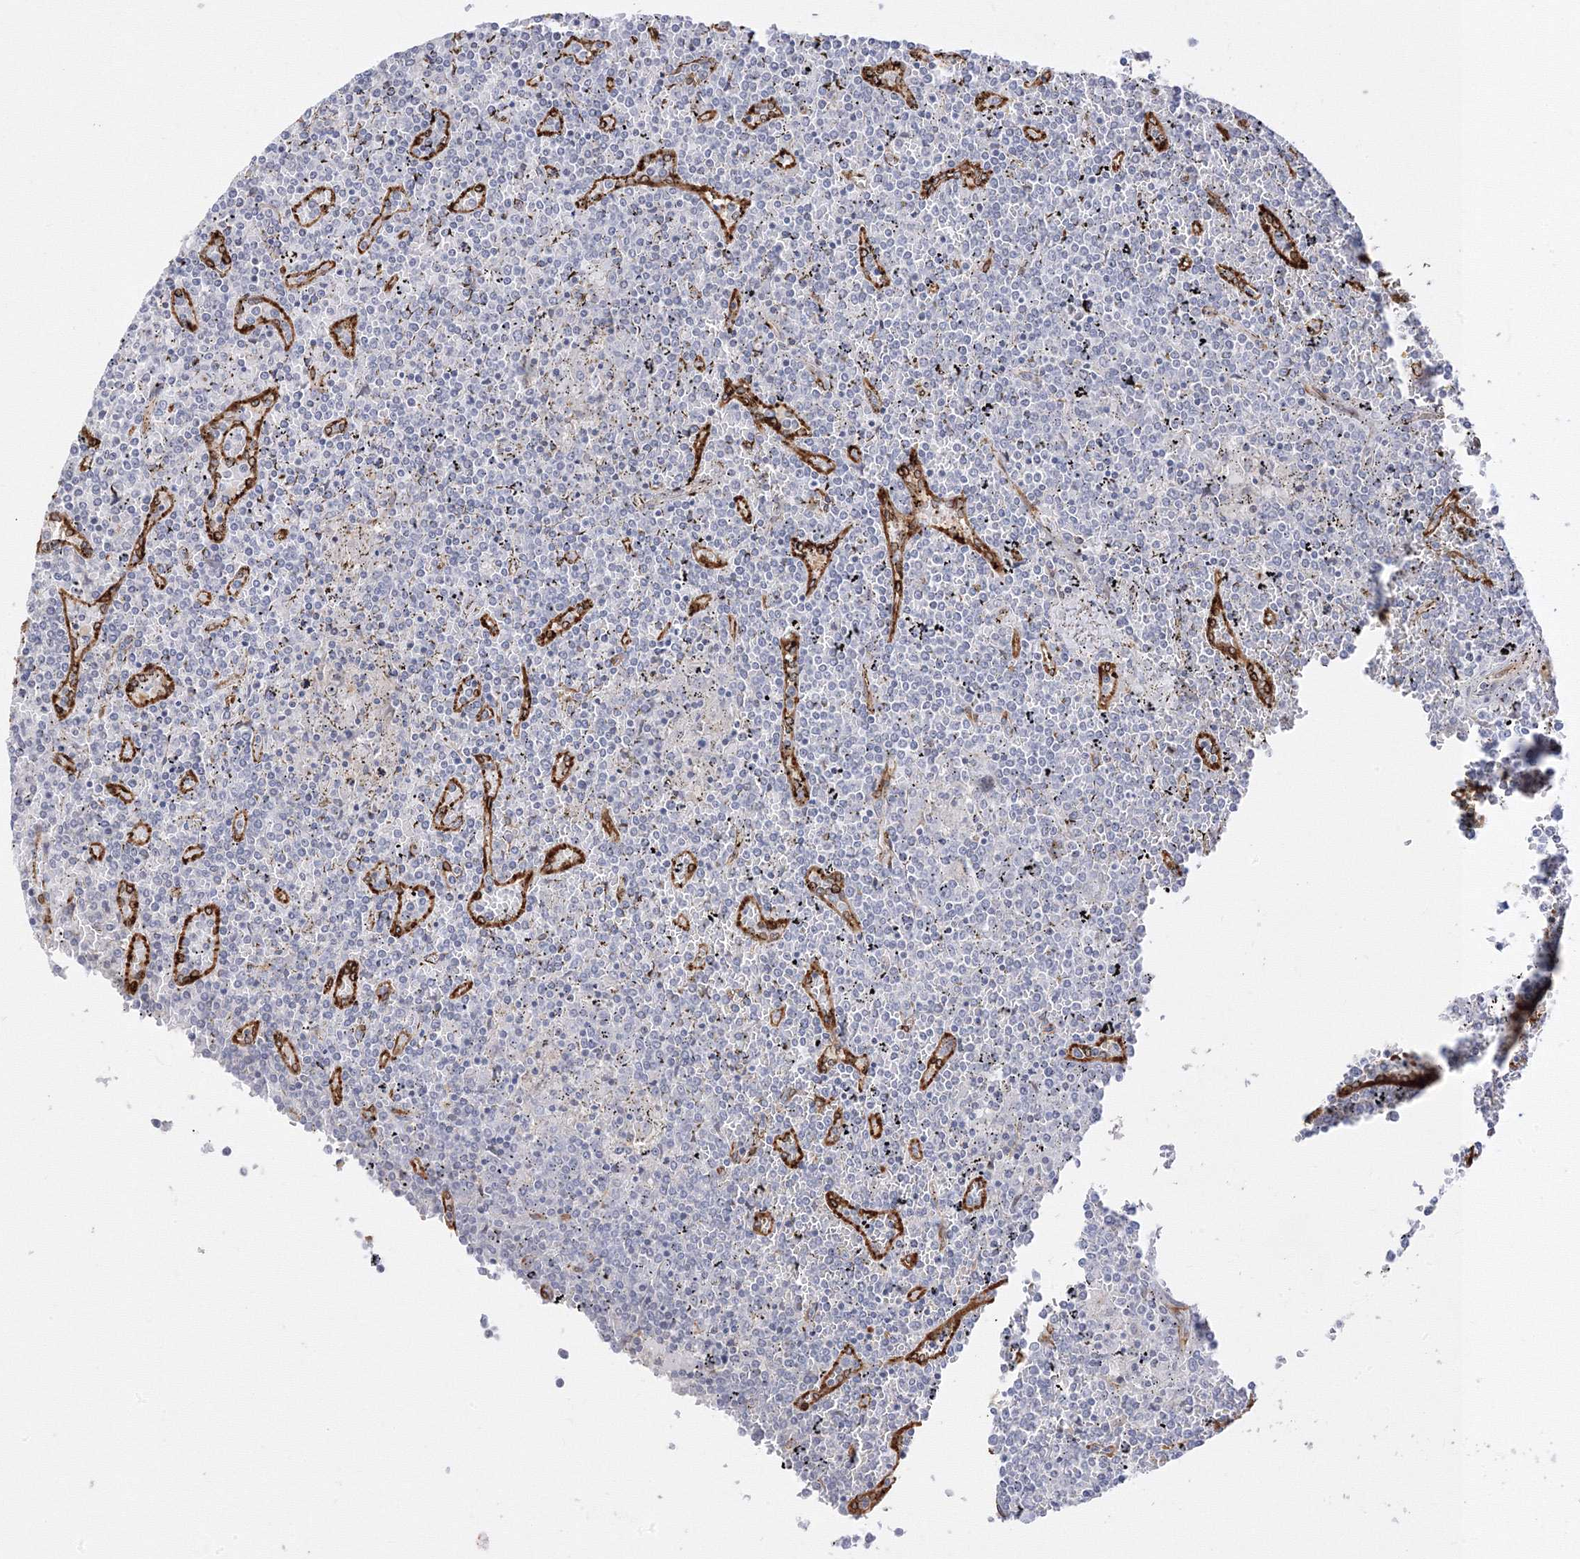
{"staining": {"intensity": "negative", "quantity": "none", "location": "none"}, "tissue": "lymphoma", "cell_type": "Tumor cells", "image_type": "cancer", "snomed": [{"axis": "morphology", "description": "Malignant lymphoma, non-Hodgkin's type, Low grade"}, {"axis": "topography", "description": "Spleen"}], "caption": "This image is of malignant lymphoma, non-Hodgkin's type (low-grade) stained with immunohistochemistry to label a protein in brown with the nuclei are counter-stained blue. There is no positivity in tumor cells.", "gene": "C2CD2", "patient": {"sex": "female", "age": 19}}